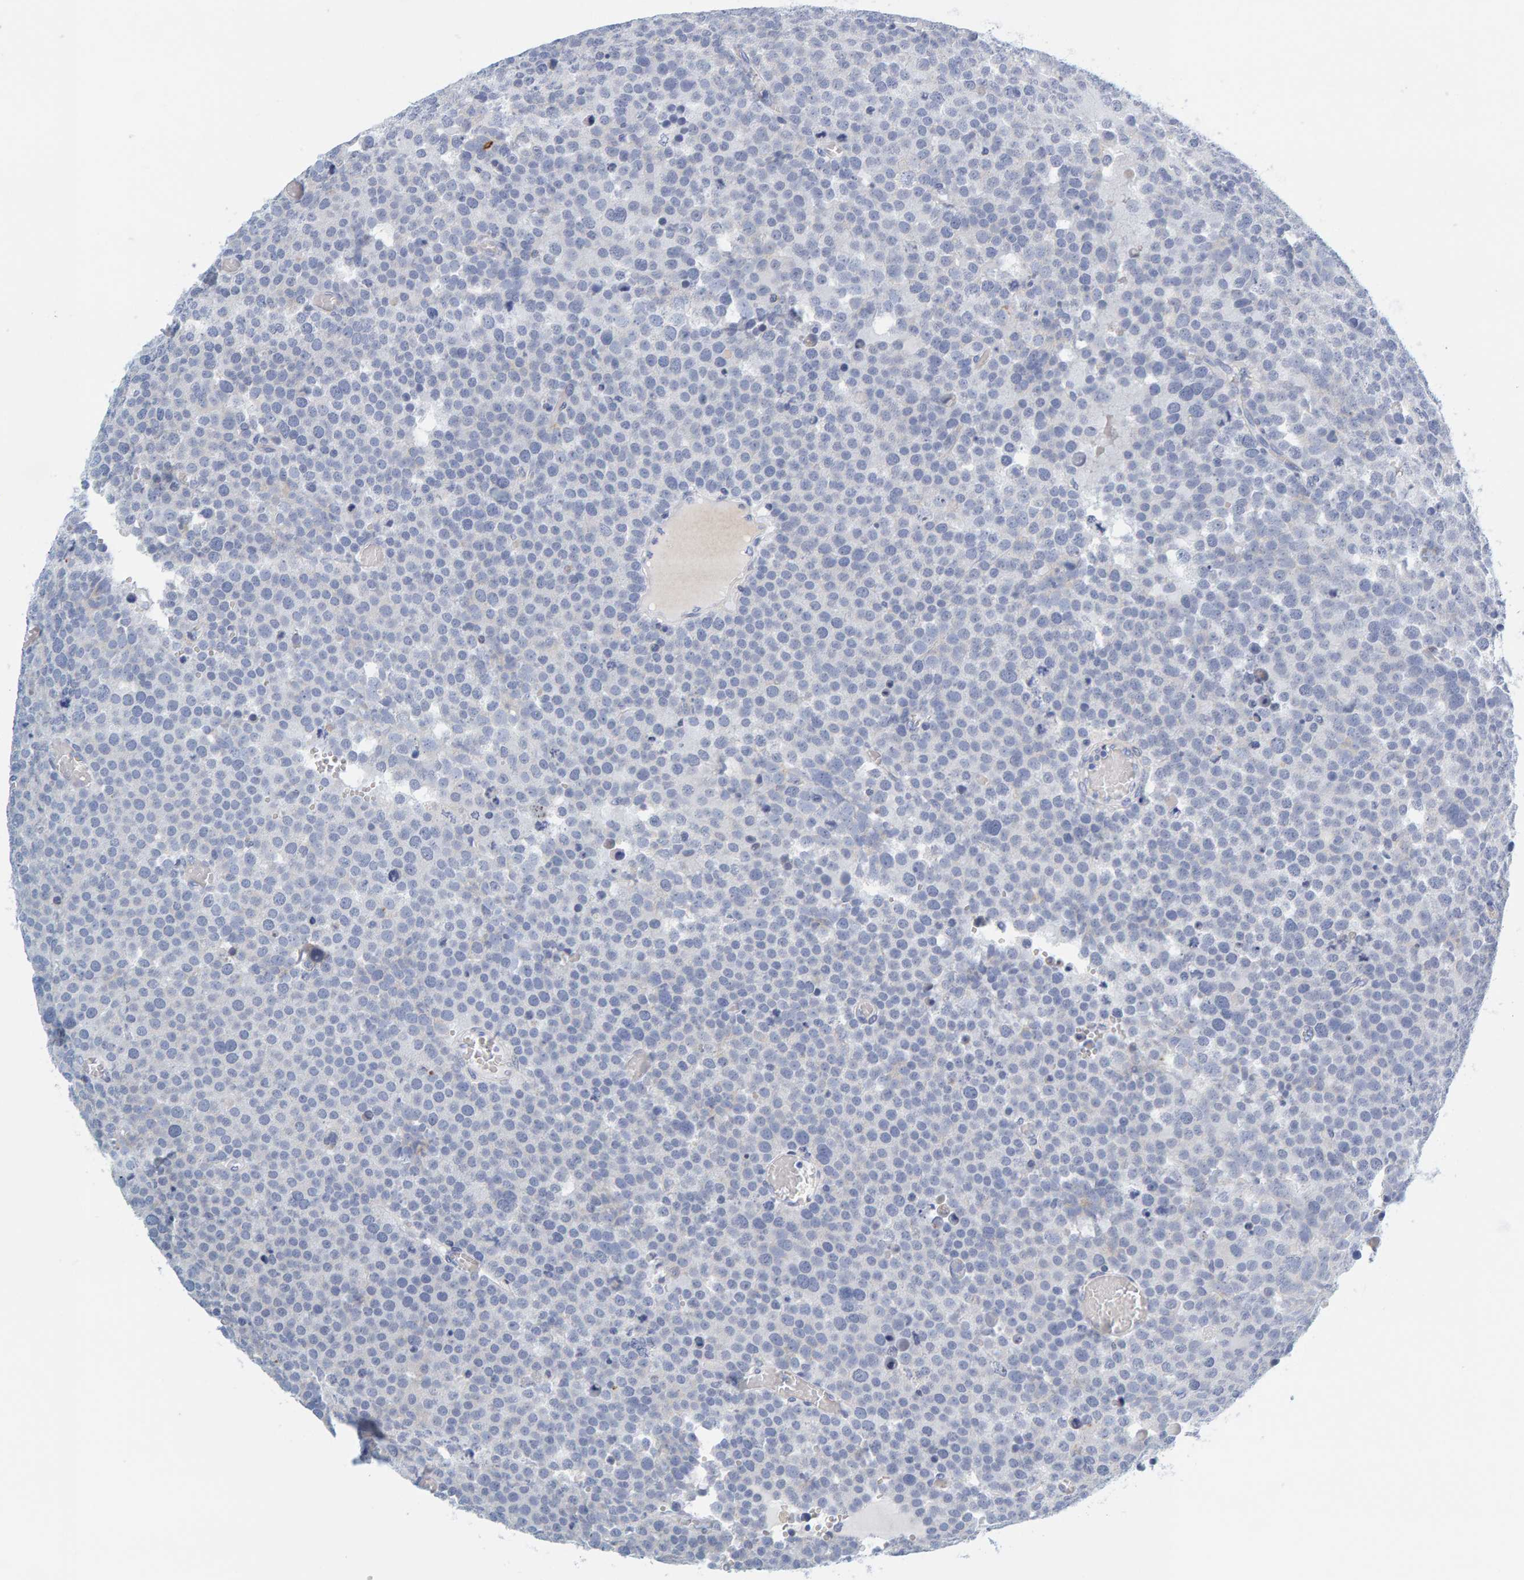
{"staining": {"intensity": "negative", "quantity": "none", "location": "none"}, "tissue": "testis cancer", "cell_type": "Tumor cells", "image_type": "cancer", "snomed": [{"axis": "morphology", "description": "Seminoma, NOS"}, {"axis": "topography", "description": "Testis"}], "caption": "IHC image of human testis seminoma stained for a protein (brown), which demonstrates no expression in tumor cells.", "gene": "MOG", "patient": {"sex": "male", "age": 71}}